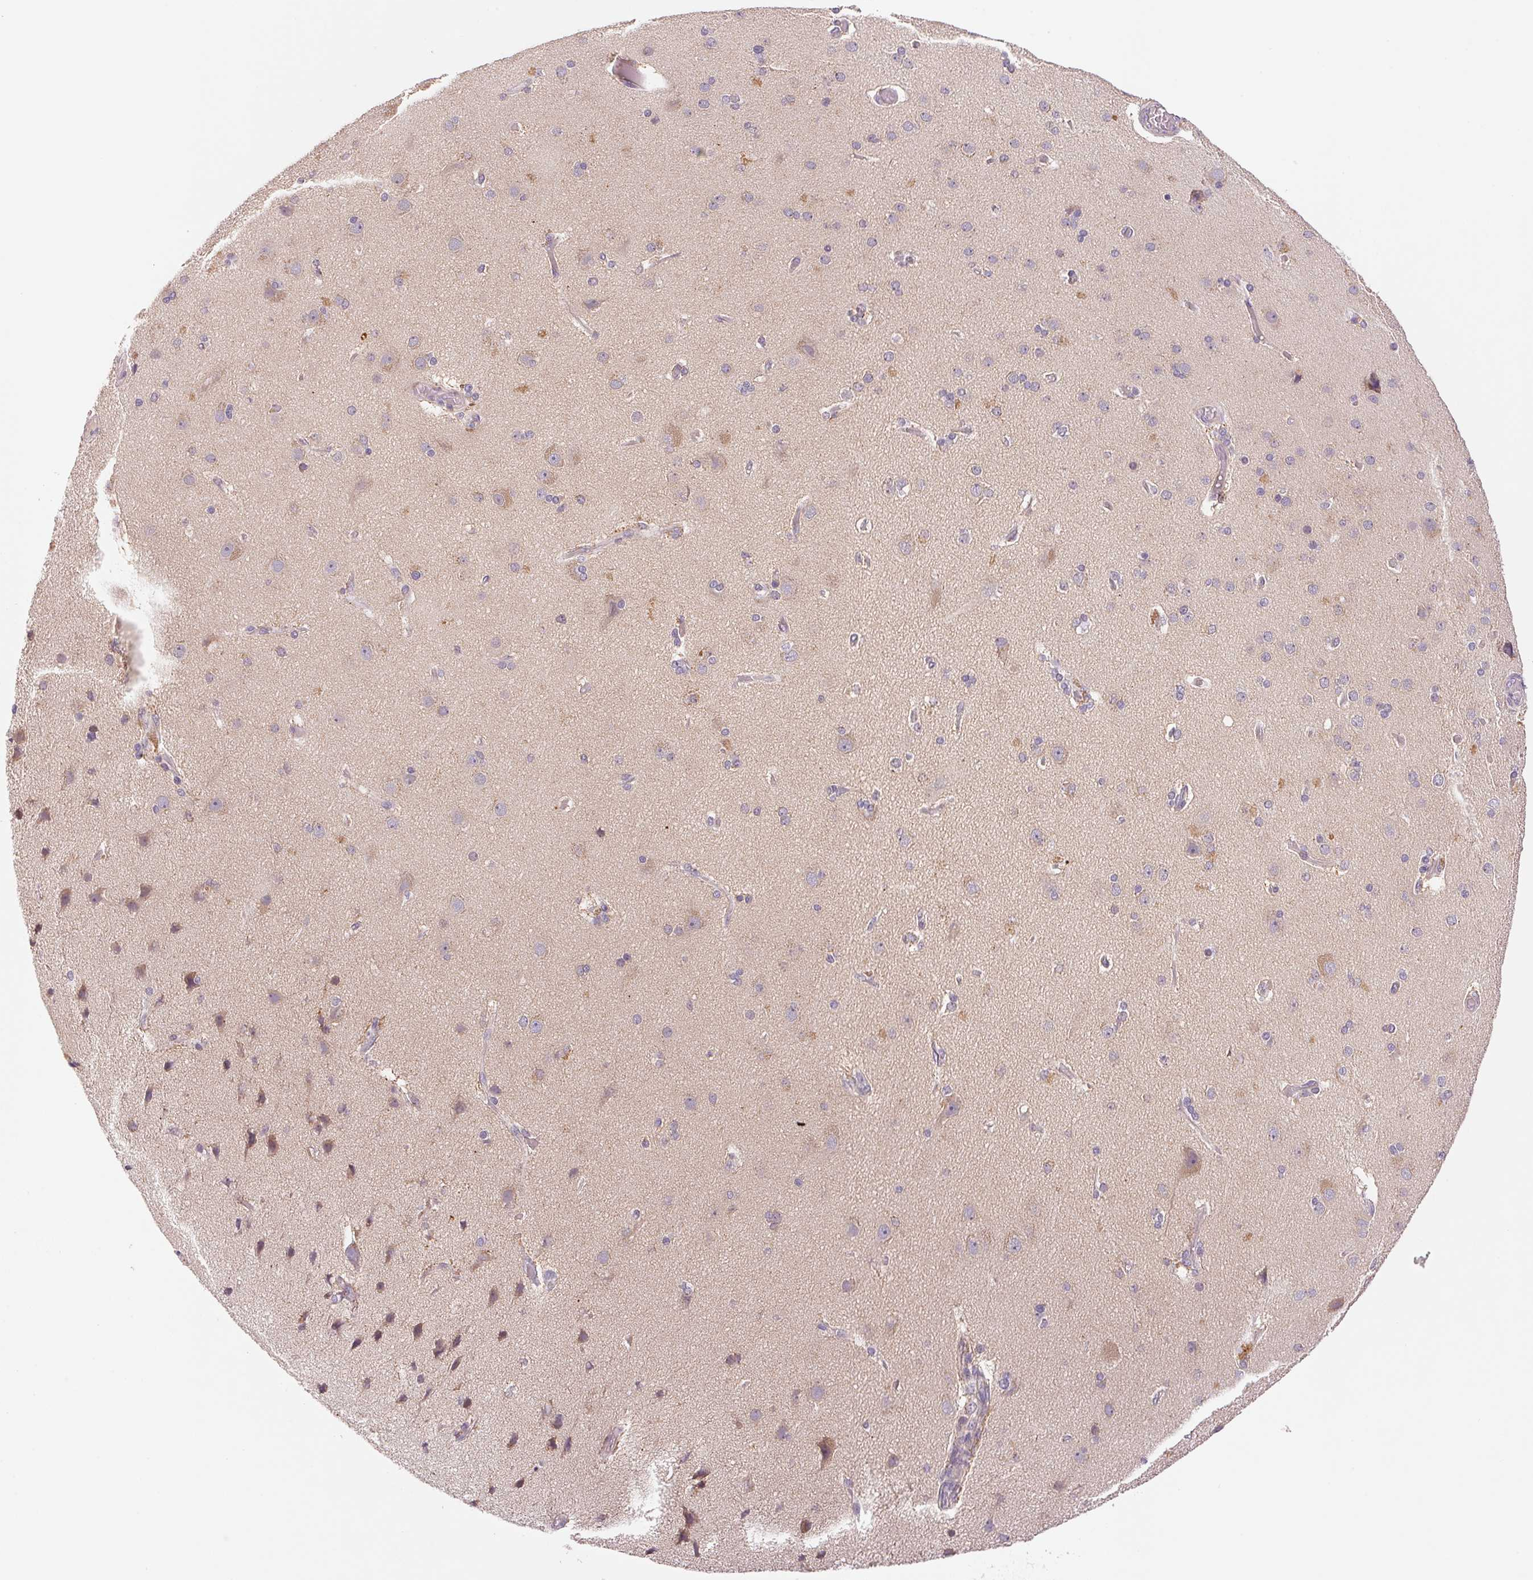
{"staining": {"intensity": "weak", "quantity": "25%-75%", "location": "cytoplasmic/membranous"}, "tissue": "cerebral cortex", "cell_type": "Endothelial cells", "image_type": "normal", "snomed": [{"axis": "morphology", "description": "Normal tissue, NOS"}, {"axis": "morphology", "description": "Glioma, malignant, High grade"}, {"axis": "topography", "description": "Cerebral cortex"}], "caption": "Protein positivity by IHC displays weak cytoplasmic/membranous staining in about 25%-75% of endothelial cells in unremarkable cerebral cortex. The staining was performed using DAB (3,3'-diaminobenzidine), with brown indicating positive protein expression. Nuclei are stained blue with hematoxylin.", "gene": "BNIP5", "patient": {"sex": "male", "age": 71}}